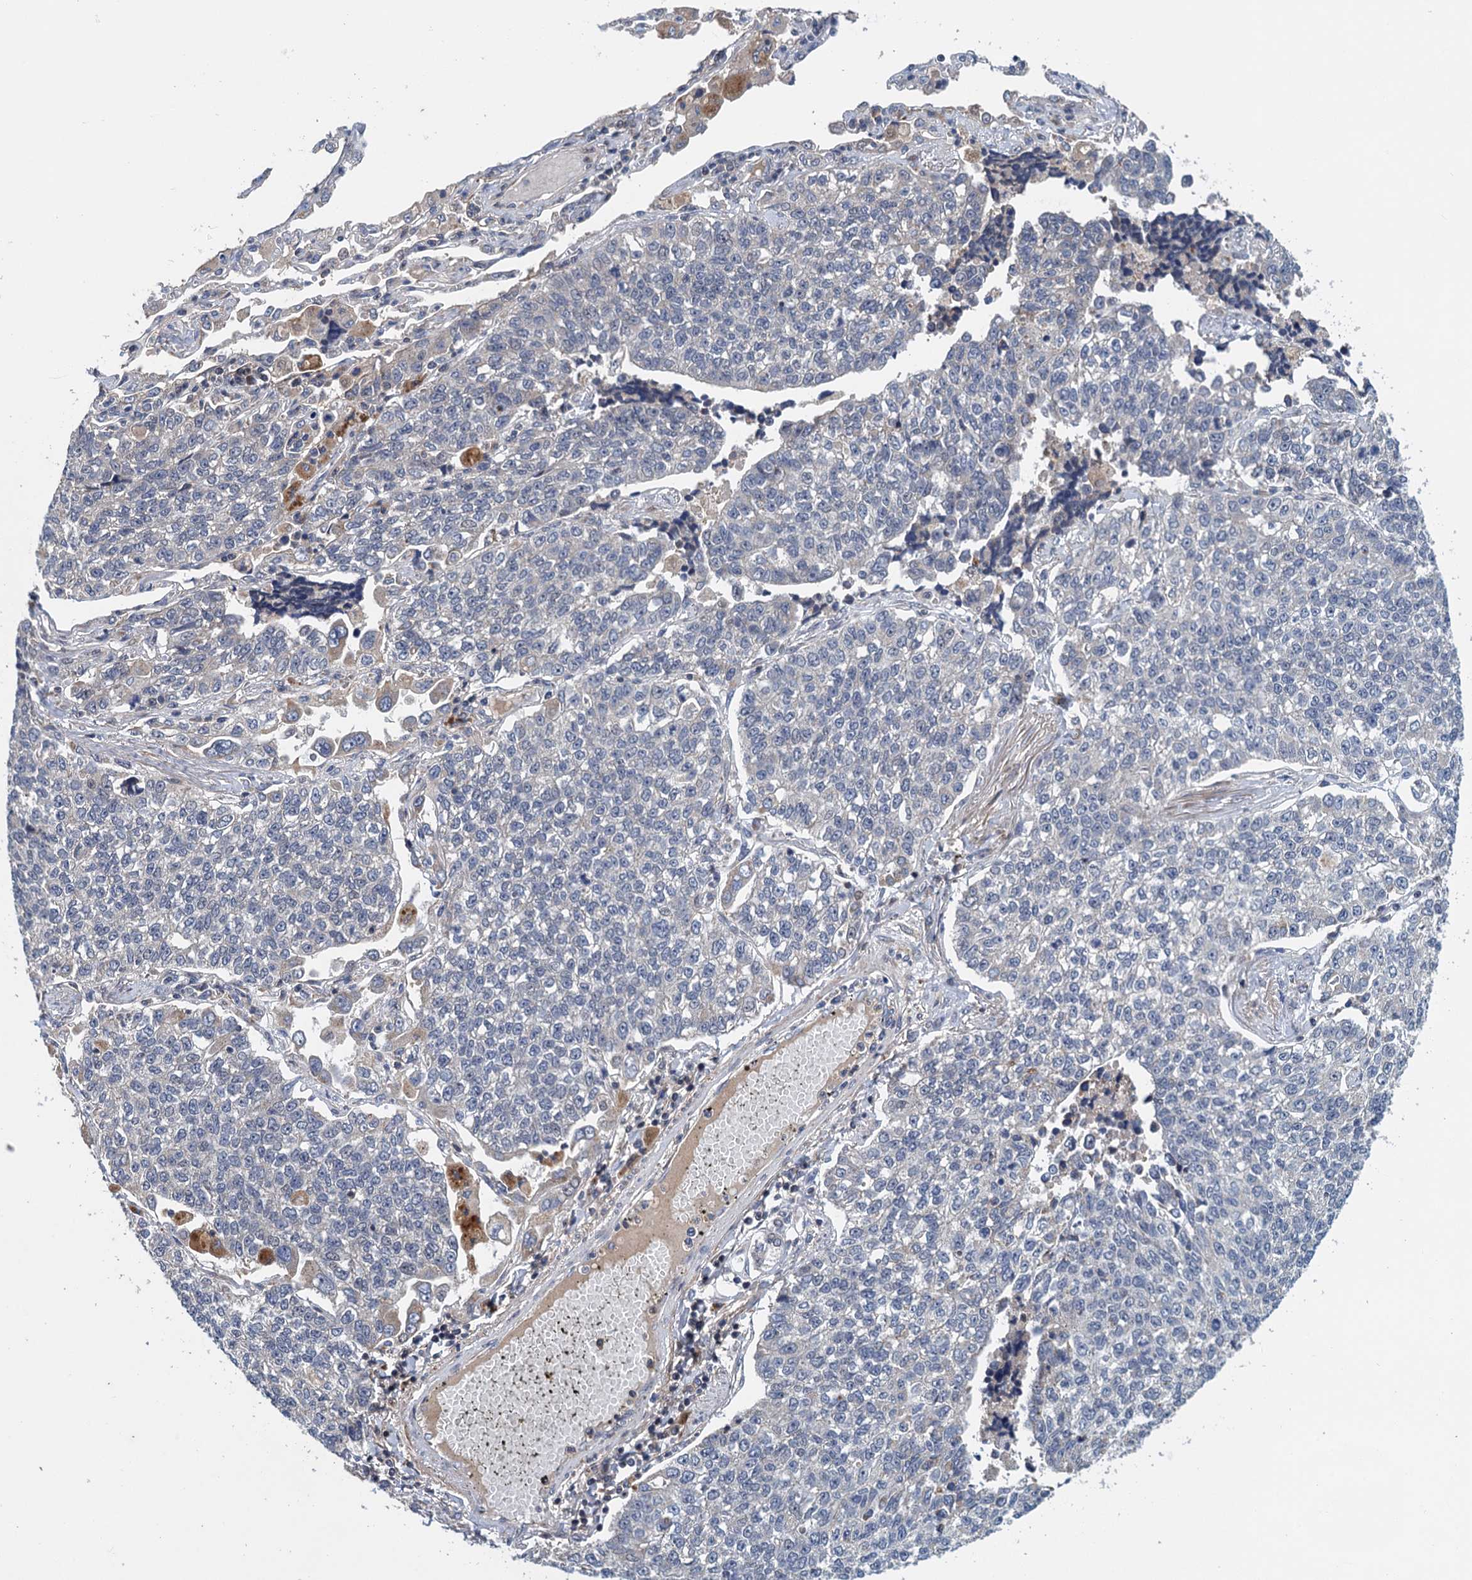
{"staining": {"intensity": "negative", "quantity": "none", "location": "none"}, "tissue": "lung cancer", "cell_type": "Tumor cells", "image_type": "cancer", "snomed": [{"axis": "morphology", "description": "Adenocarcinoma, NOS"}, {"axis": "topography", "description": "Lung"}], "caption": "An IHC histopathology image of adenocarcinoma (lung) is shown. There is no staining in tumor cells of adenocarcinoma (lung).", "gene": "MDM1", "patient": {"sex": "male", "age": 49}}